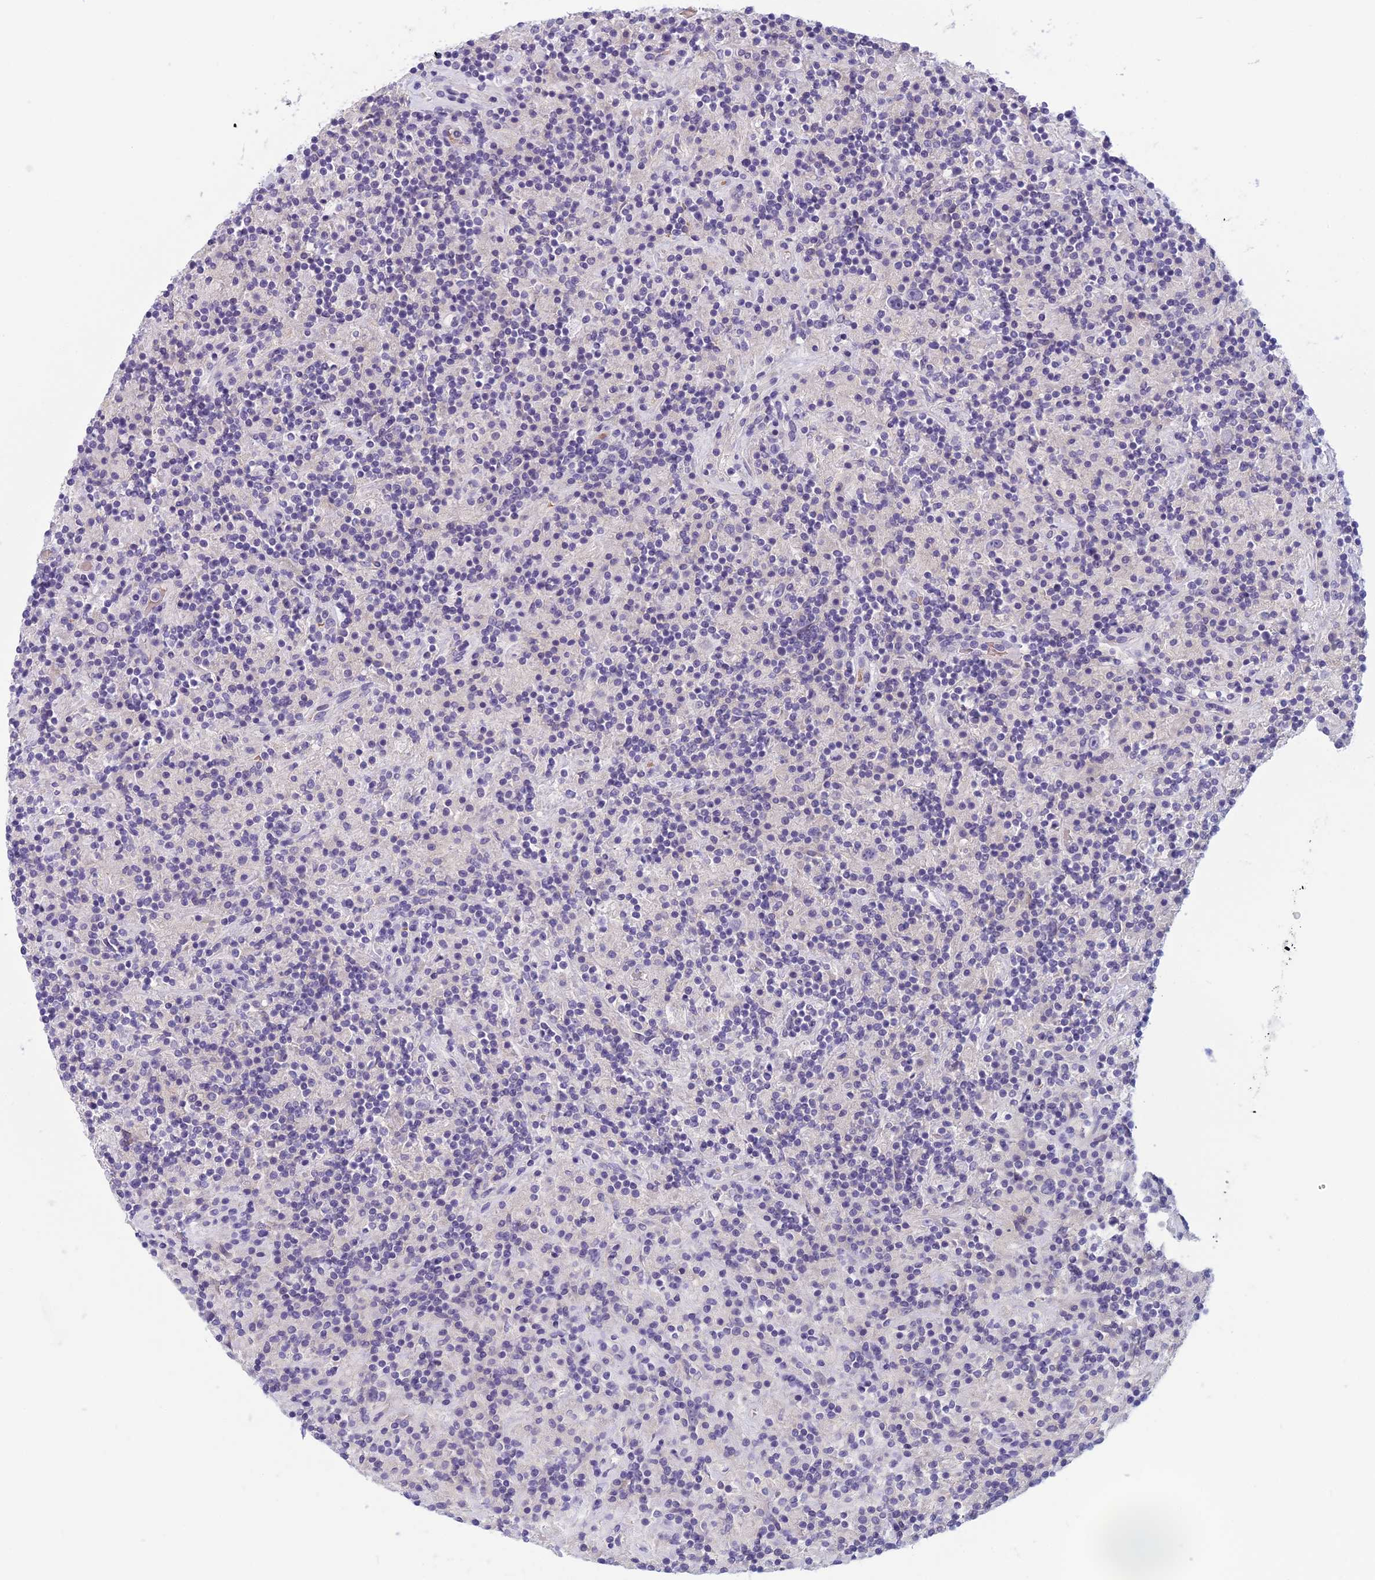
{"staining": {"intensity": "negative", "quantity": "none", "location": "none"}, "tissue": "lymphoma", "cell_type": "Tumor cells", "image_type": "cancer", "snomed": [{"axis": "morphology", "description": "Hodgkin's disease, NOS"}, {"axis": "topography", "description": "Lymph node"}], "caption": "Tumor cells show no significant staining in lymphoma.", "gene": "RBM41", "patient": {"sex": "male", "age": 70}}